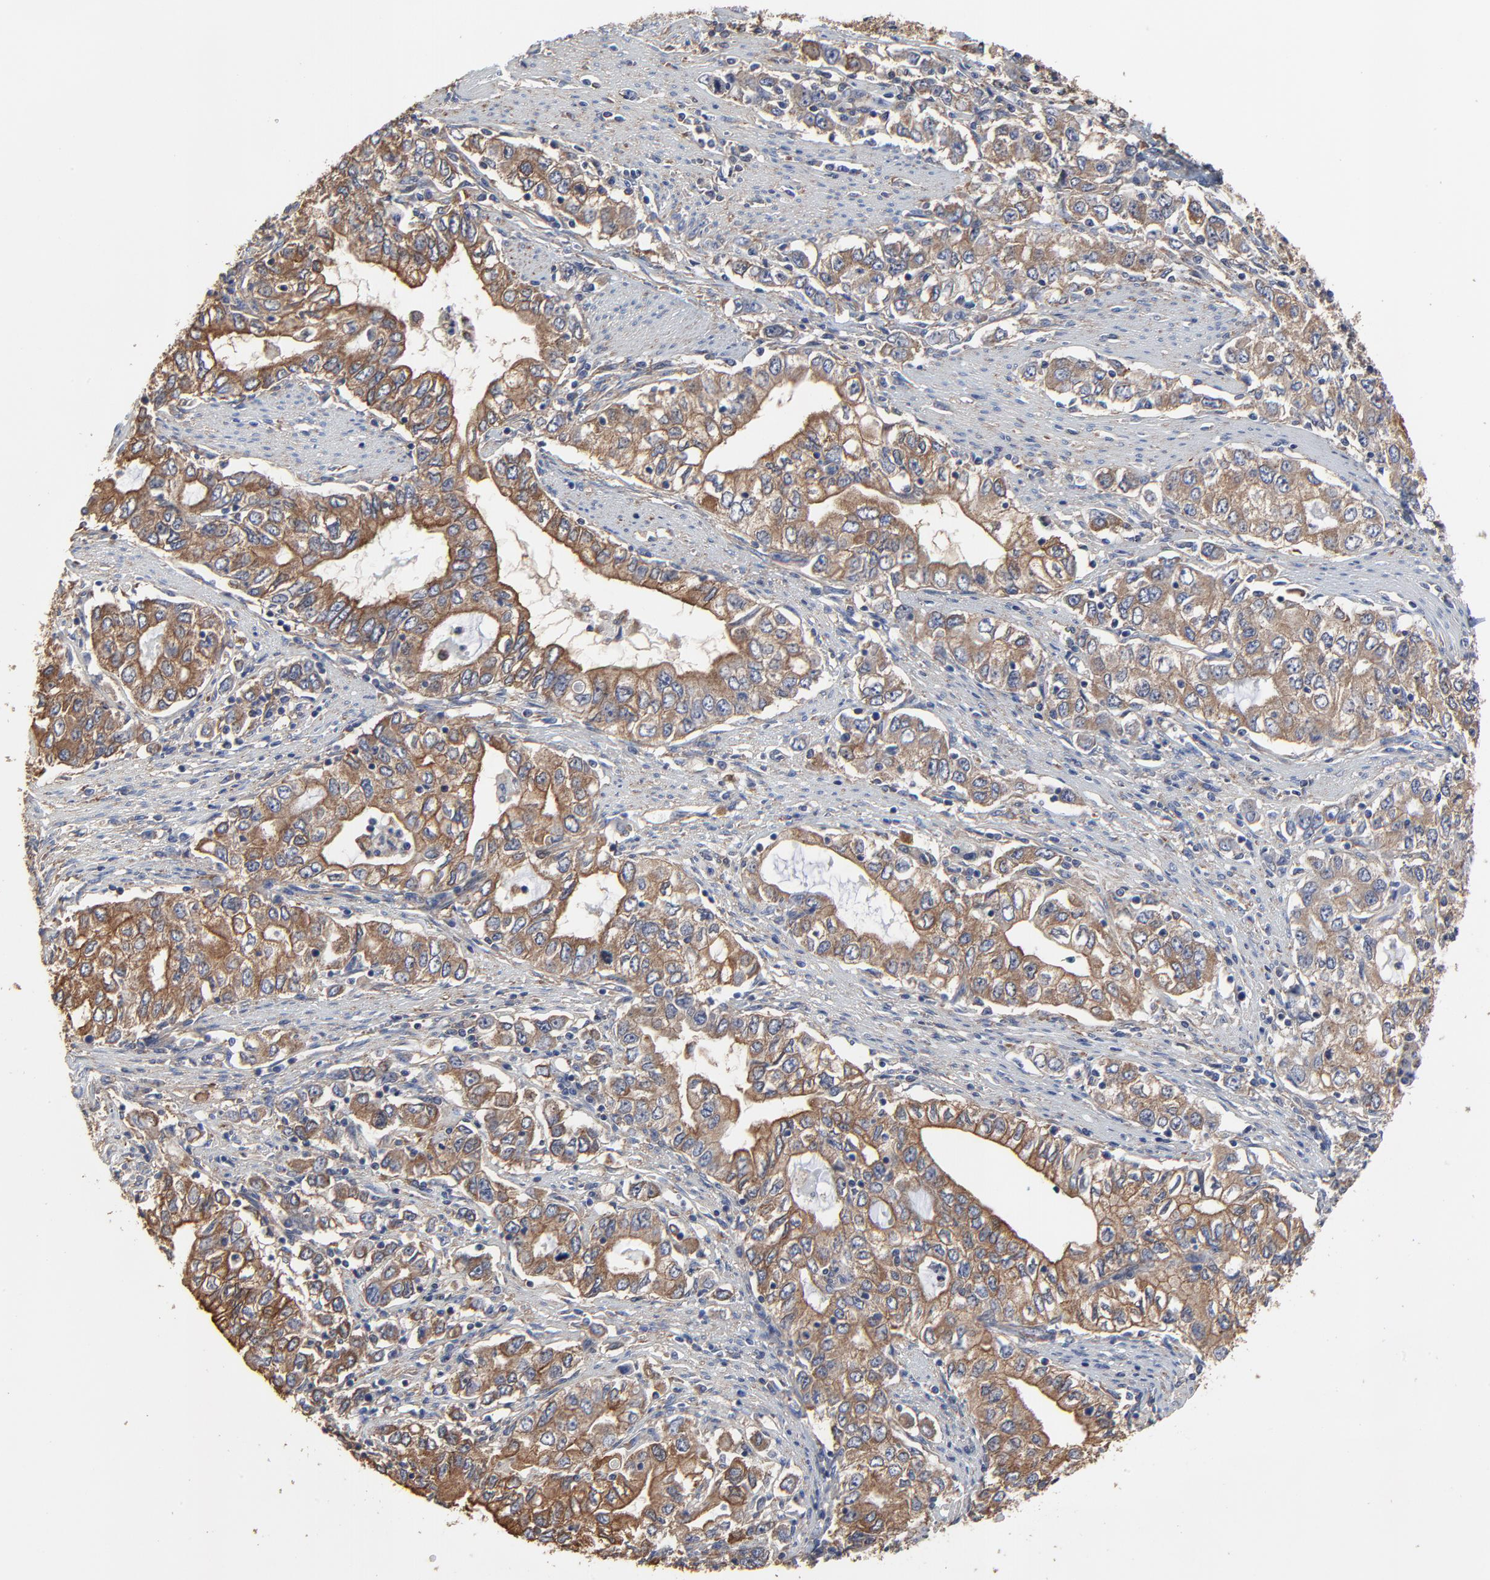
{"staining": {"intensity": "moderate", "quantity": ">75%", "location": "cytoplasmic/membranous"}, "tissue": "stomach cancer", "cell_type": "Tumor cells", "image_type": "cancer", "snomed": [{"axis": "morphology", "description": "Adenocarcinoma, NOS"}, {"axis": "topography", "description": "Stomach, lower"}], "caption": "This image displays immunohistochemistry staining of human stomach cancer, with medium moderate cytoplasmic/membranous positivity in approximately >75% of tumor cells.", "gene": "NXF3", "patient": {"sex": "female", "age": 72}}